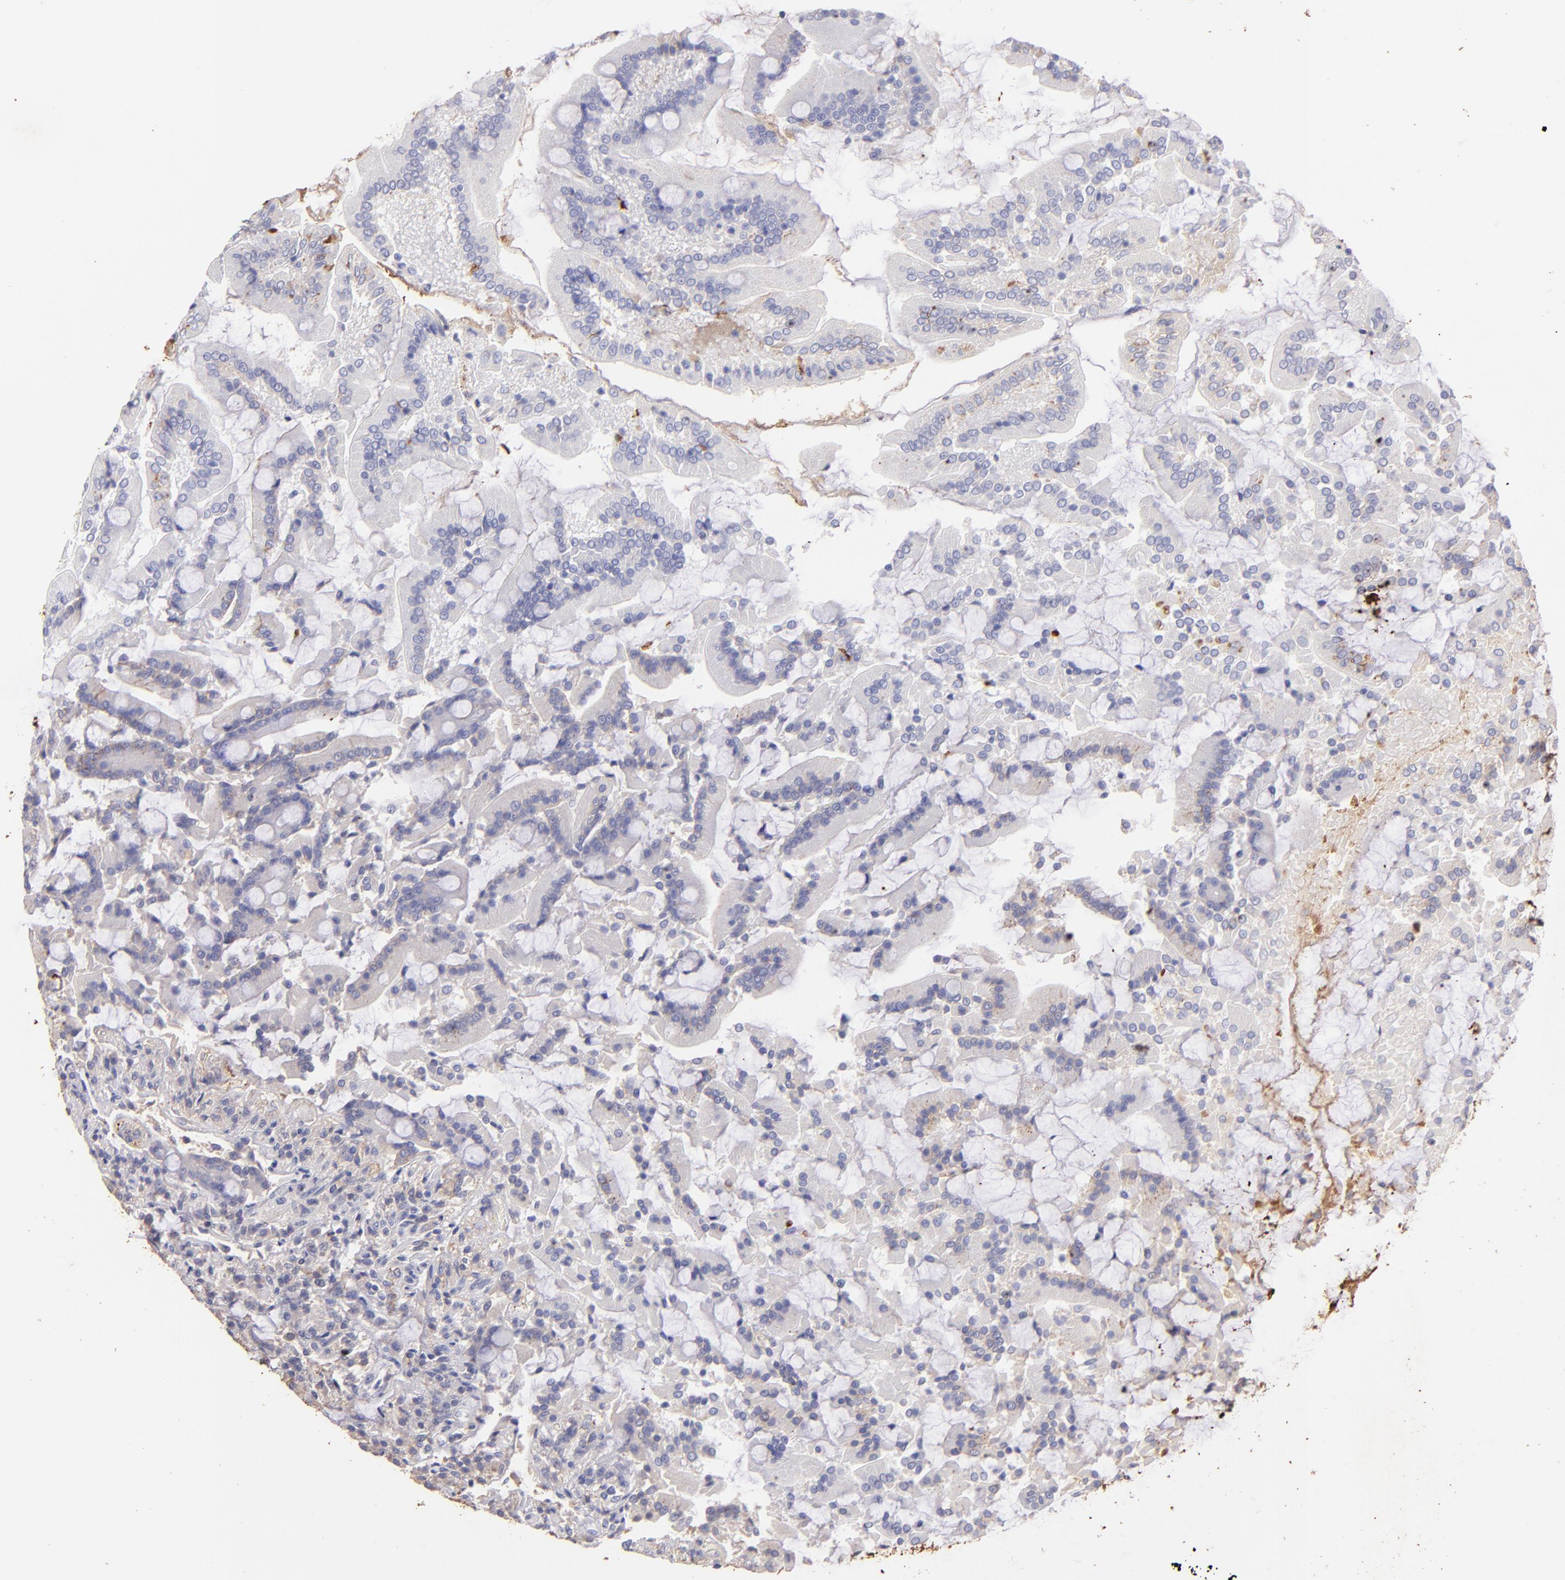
{"staining": {"intensity": "negative", "quantity": "none", "location": "none"}, "tissue": "duodenum", "cell_type": "Glandular cells", "image_type": "normal", "snomed": [{"axis": "morphology", "description": "Normal tissue, NOS"}, {"axis": "topography", "description": "Duodenum"}], "caption": "High magnification brightfield microscopy of benign duodenum stained with DAB (brown) and counterstained with hematoxylin (blue): glandular cells show no significant expression.", "gene": "FGB", "patient": {"sex": "female", "age": 64}}